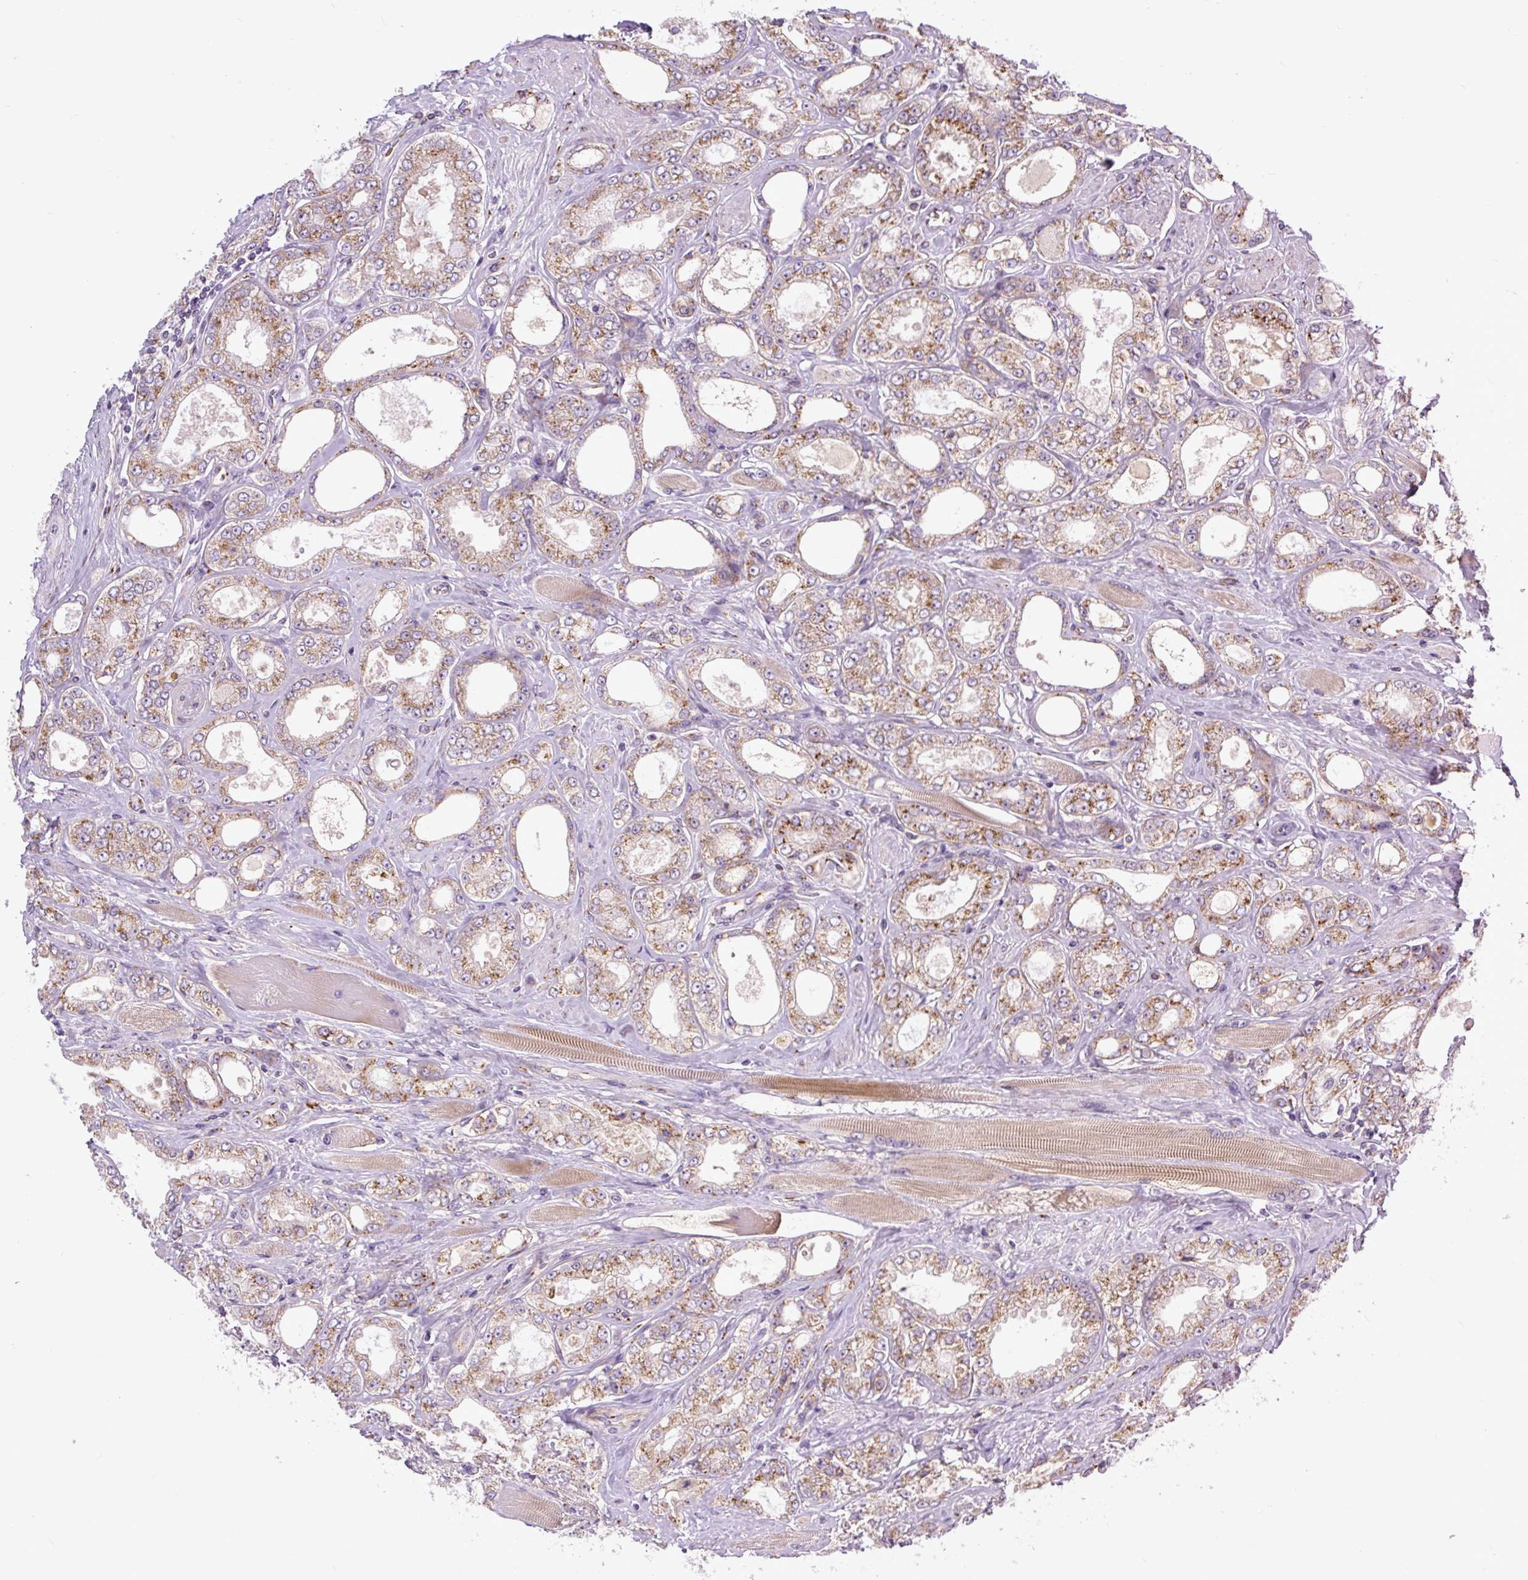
{"staining": {"intensity": "moderate", "quantity": ">75%", "location": "cytoplasmic/membranous"}, "tissue": "prostate cancer", "cell_type": "Tumor cells", "image_type": "cancer", "snomed": [{"axis": "morphology", "description": "Adenocarcinoma, High grade"}, {"axis": "topography", "description": "Prostate"}], "caption": "Protein staining displays moderate cytoplasmic/membranous staining in about >75% of tumor cells in prostate high-grade adenocarcinoma. (DAB (3,3'-diaminobenzidine) IHC, brown staining for protein, blue staining for nuclei).", "gene": "MSMP", "patient": {"sex": "male", "age": 68}}